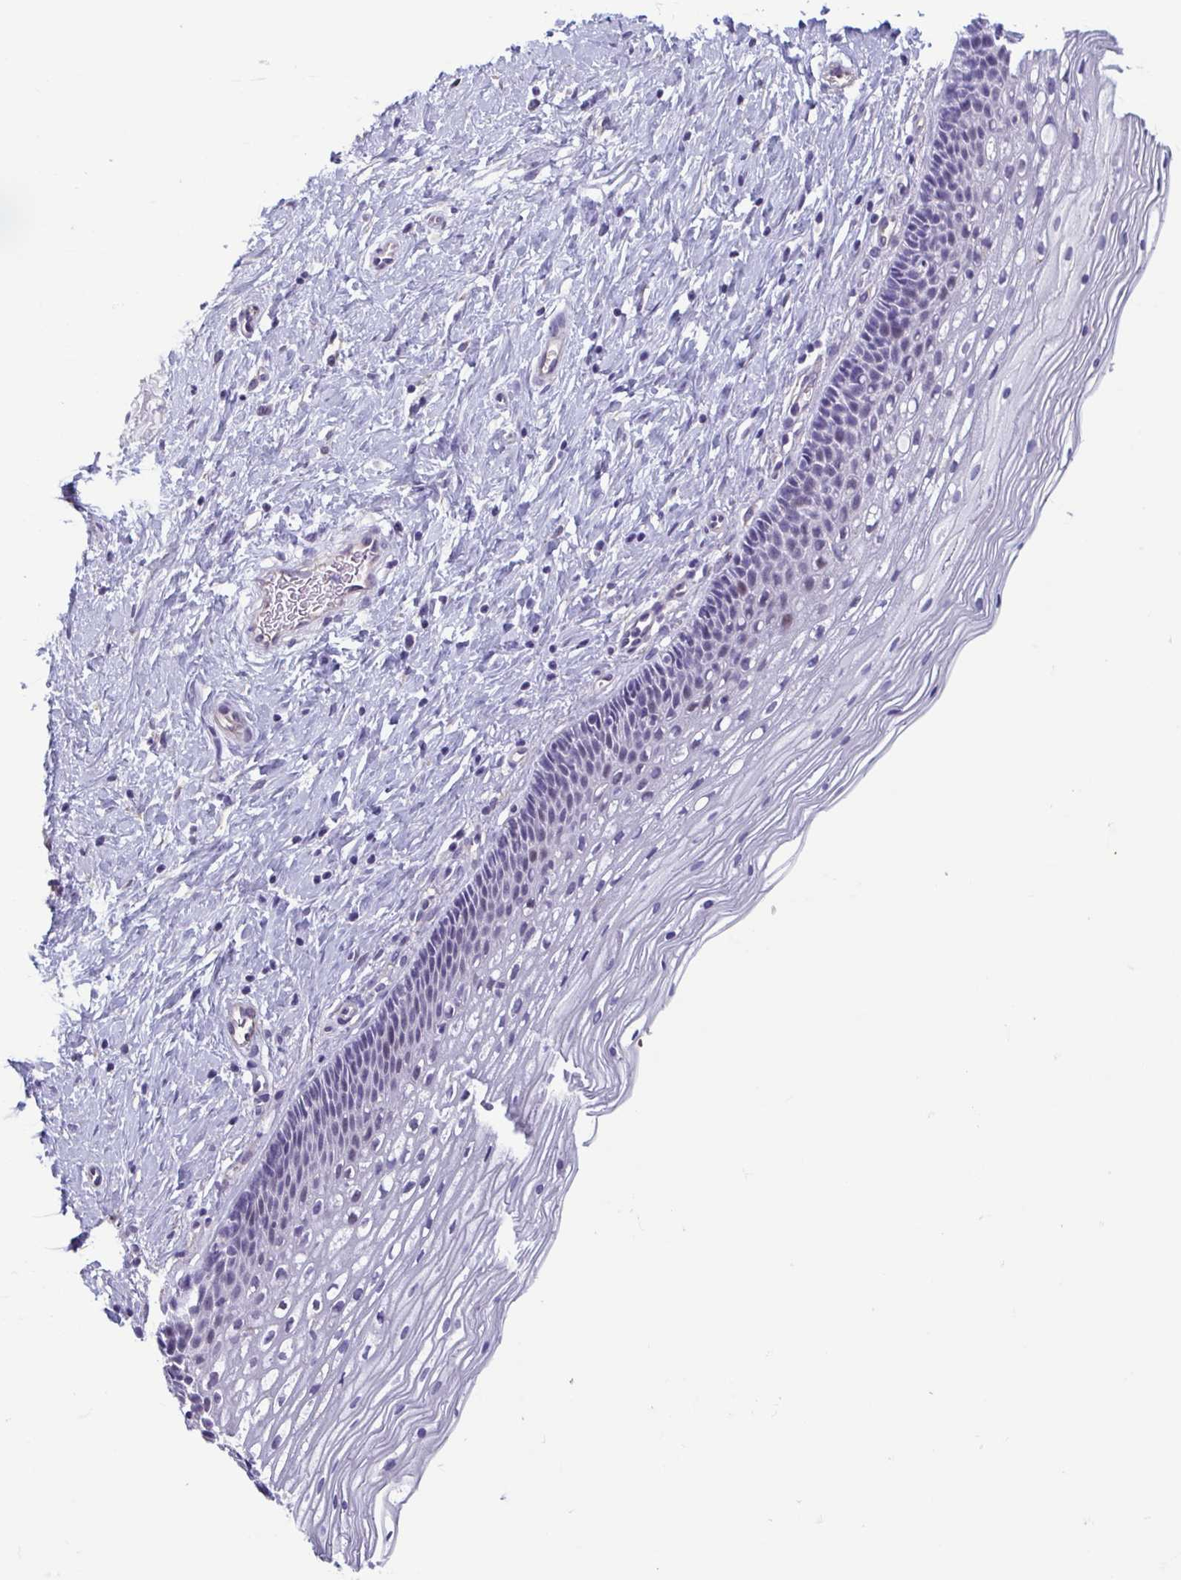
{"staining": {"intensity": "negative", "quantity": "none", "location": "none"}, "tissue": "cervix", "cell_type": "Glandular cells", "image_type": "normal", "snomed": [{"axis": "morphology", "description": "Normal tissue, NOS"}, {"axis": "topography", "description": "Cervix"}], "caption": "High magnification brightfield microscopy of normal cervix stained with DAB (3,3'-diaminobenzidine) (brown) and counterstained with hematoxylin (blue): glandular cells show no significant expression.", "gene": "MORC4", "patient": {"sex": "female", "age": 34}}